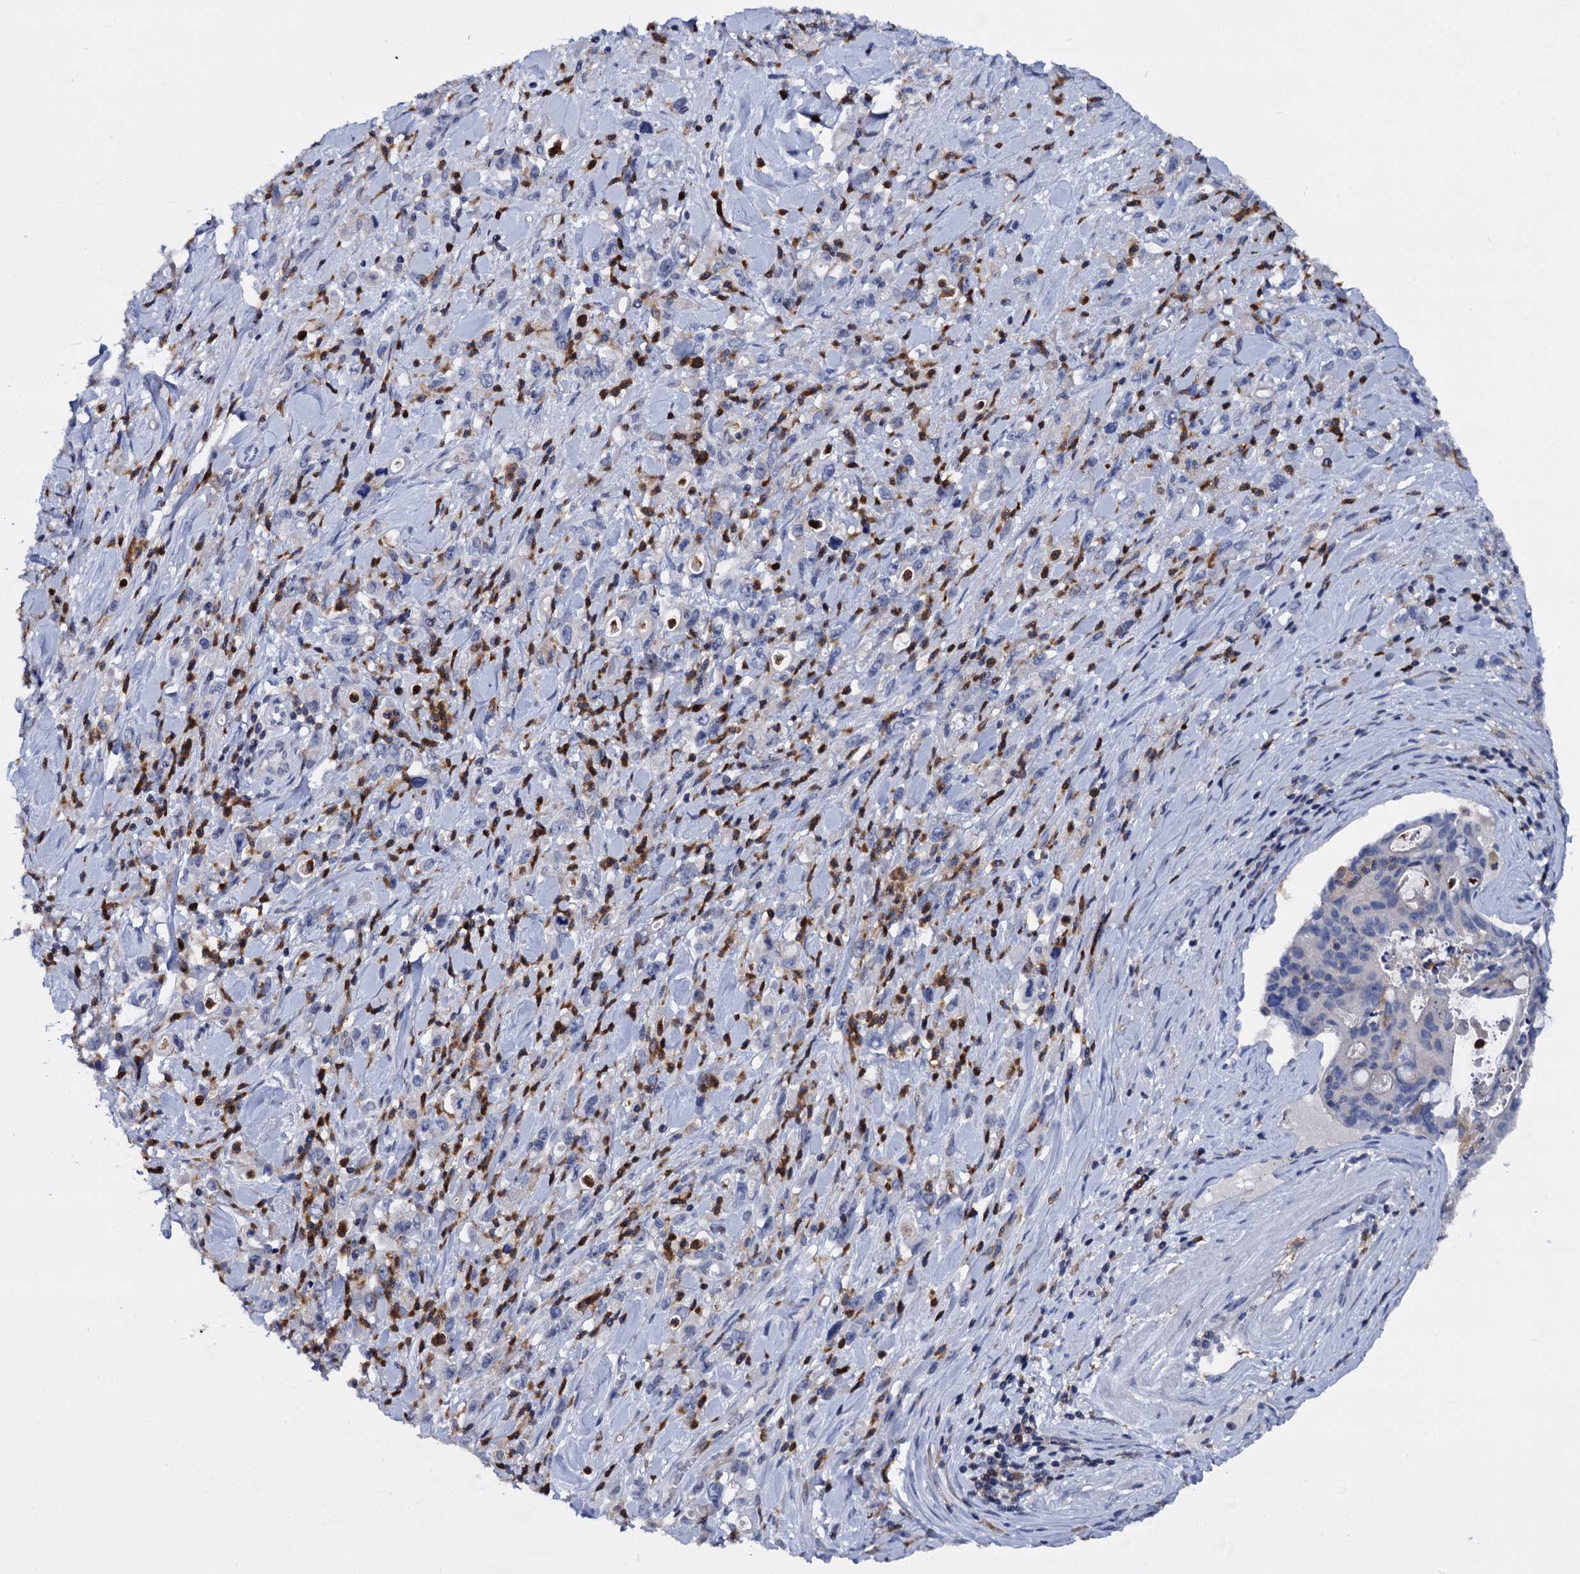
{"staining": {"intensity": "negative", "quantity": "none", "location": "none"}, "tissue": "stomach cancer", "cell_type": "Tumor cells", "image_type": "cancer", "snomed": [{"axis": "morphology", "description": "Adenocarcinoma, NOS"}, {"axis": "topography", "description": "Stomach, lower"}], "caption": "Micrograph shows no significant protein positivity in tumor cells of stomach cancer (adenocarcinoma).", "gene": "RHOG", "patient": {"sex": "female", "age": 43}}